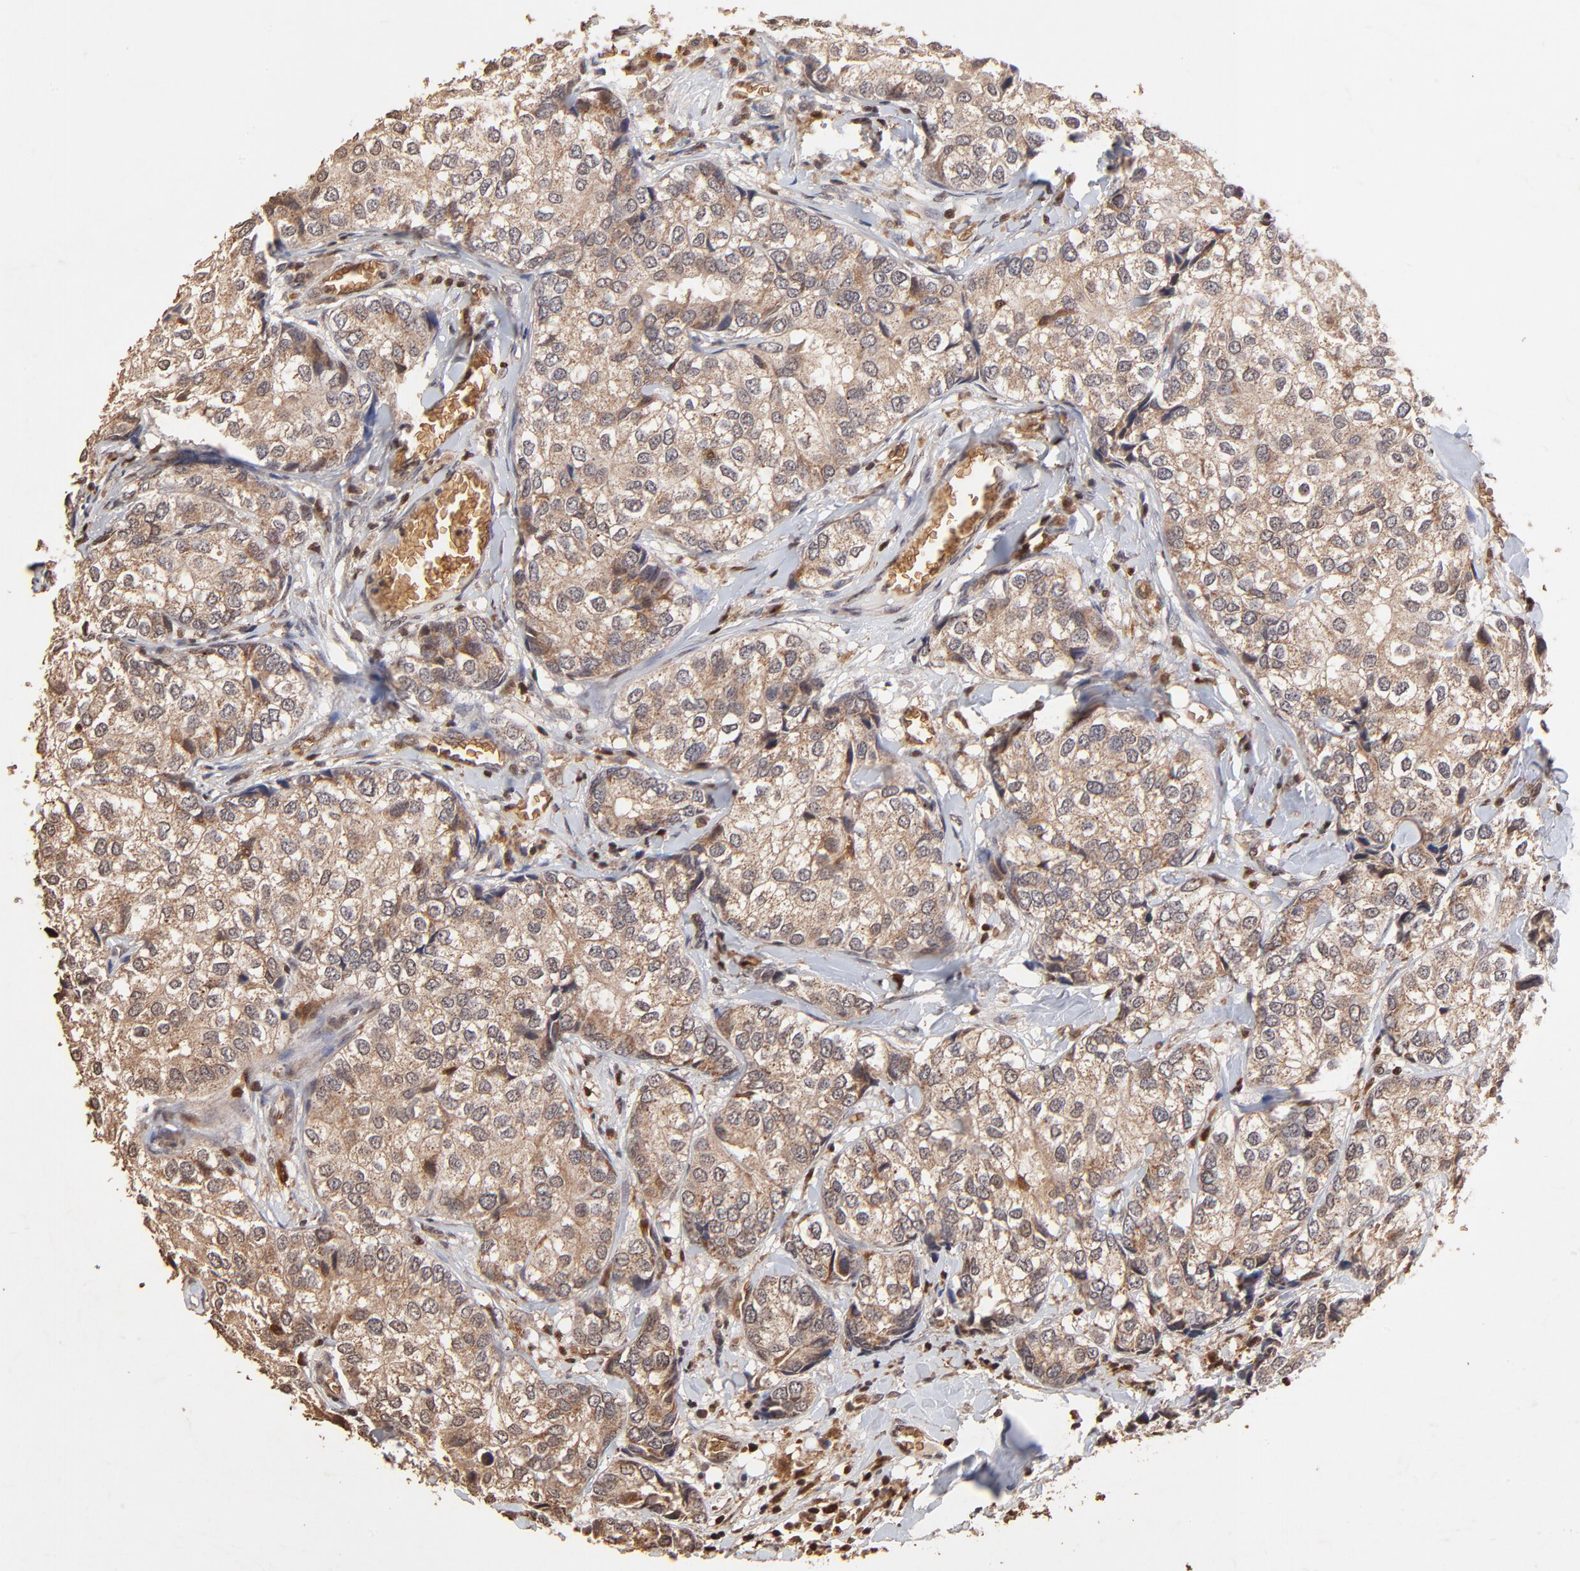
{"staining": {"intensity": "weak", "quantity": ">75%", "location": "cytoplasmic/membranous"}, "tissue": "breast cancer", "cell_type": "Tumor cells", "image_type": "cancer", "snomed": [{"axis": "morphology", "description": "Duct carcinoma"}, {"axis": "topography", "description": "Breast"}], "caption": "Tumor cells show low levels of weak cytoplasmic/membranous expression in approximately >75% of cells in breast cancer. The staining is performed using DAB (3,3'-diaminobenzidine) brown chromogen to label protein expression. The nuclei are counter-stained blue using hematoxylin.", "gene": "CASP1", "patient": {"sex": "female", "age": 68}}